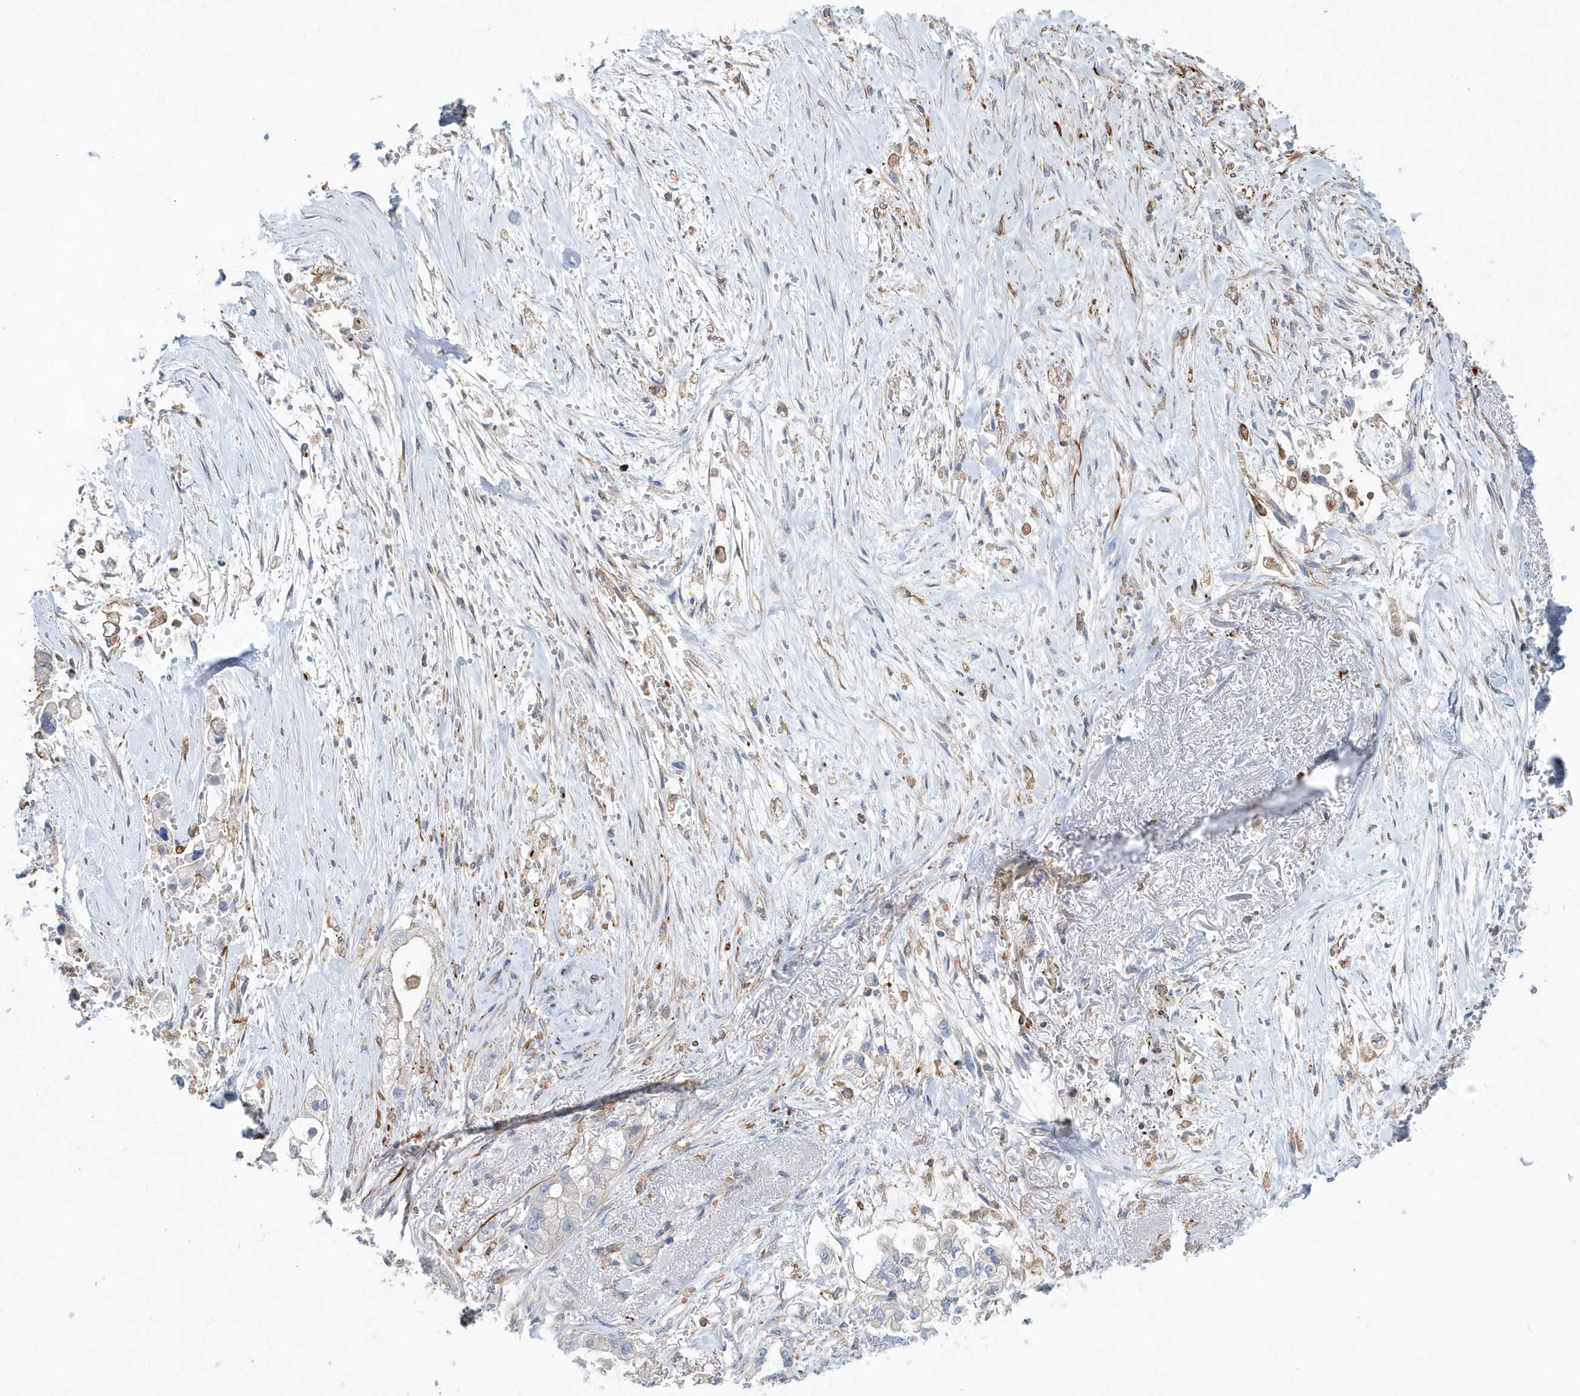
{"staining": {"intensity": "negative", "quantity": "none", "location": "none"}, "tissue": "stomach cancer", "cell_type": "Tumor cells", "image_type": "cancer", "snomed": [{"axis": "morphology", "description": "Adenocarcinoma, NOS"}, {"axis": "topography", "description": "Stomach"}], "caption": "An immunohistochemistry micrograph of stomach cancer is shown. There is no staining in tumor cells of stomach cancer.", "gene": "RAB17", "patient": {"sex": "male", "age": 62}}